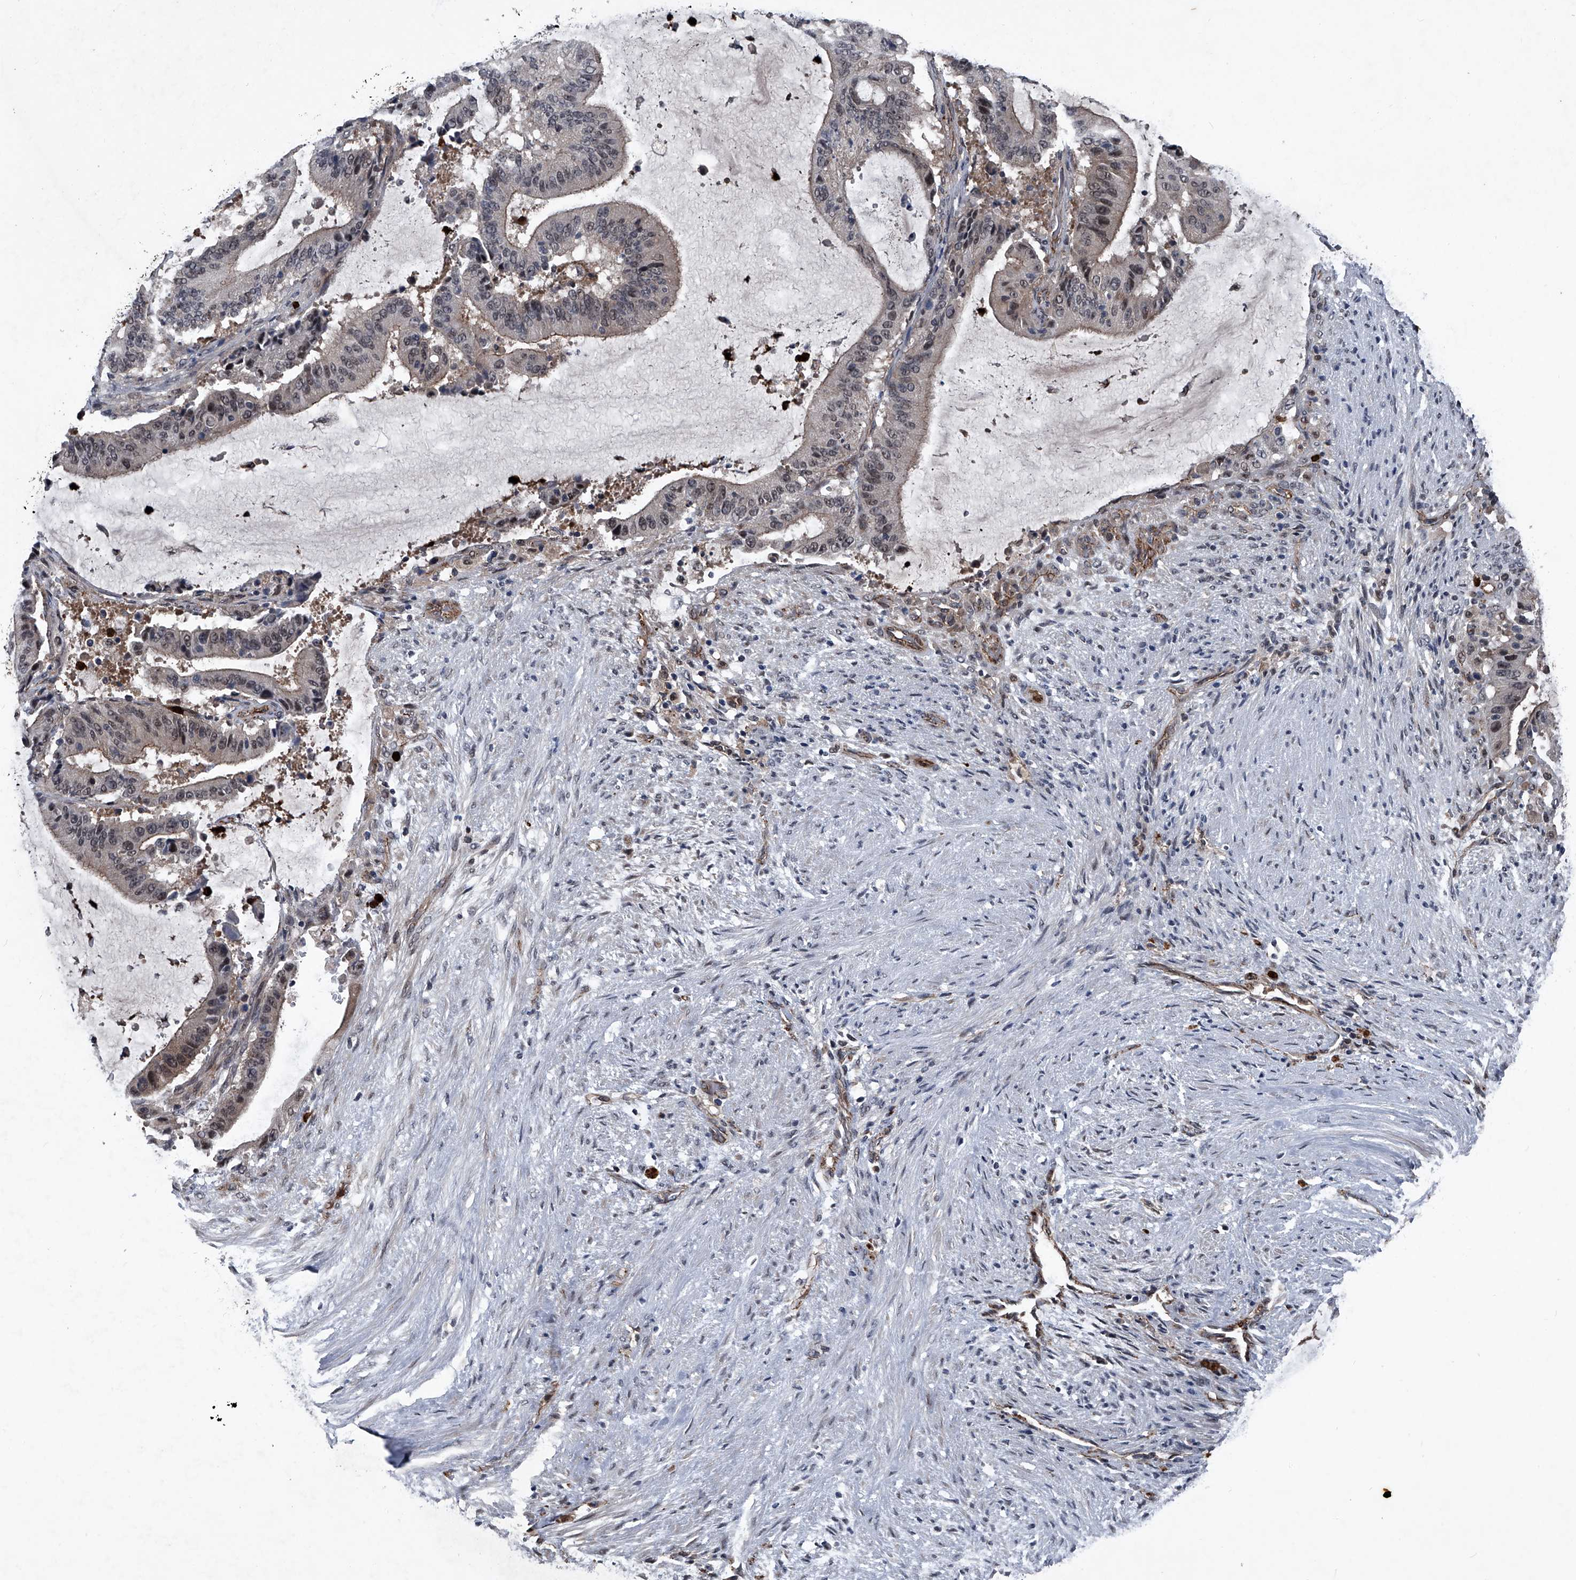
{"staining": {"intensity": "weak", "quantity": "25%-75%", "location": "nuclear"}, "tissue": "liver cancer", "cell_type": "Tumor cells", "image_type": "cancer", "snomed": [{"axis": "morphology", "description": "Normal tissue, NOS"}, {"axis": "morphology", "description": "Cholangiocarcinoma"}, {"axis": "topography", "description": "Liver"}, {"axis": "topography", "description": "Peripheral nerve tissue"}], "caption": "Tumor cells demonstrate weak nuclear expression in approximately 25%-75% of cells in liver cancer.", "gene": "MAPKAP1", "patient": {"sex": "female", "age": 73}}